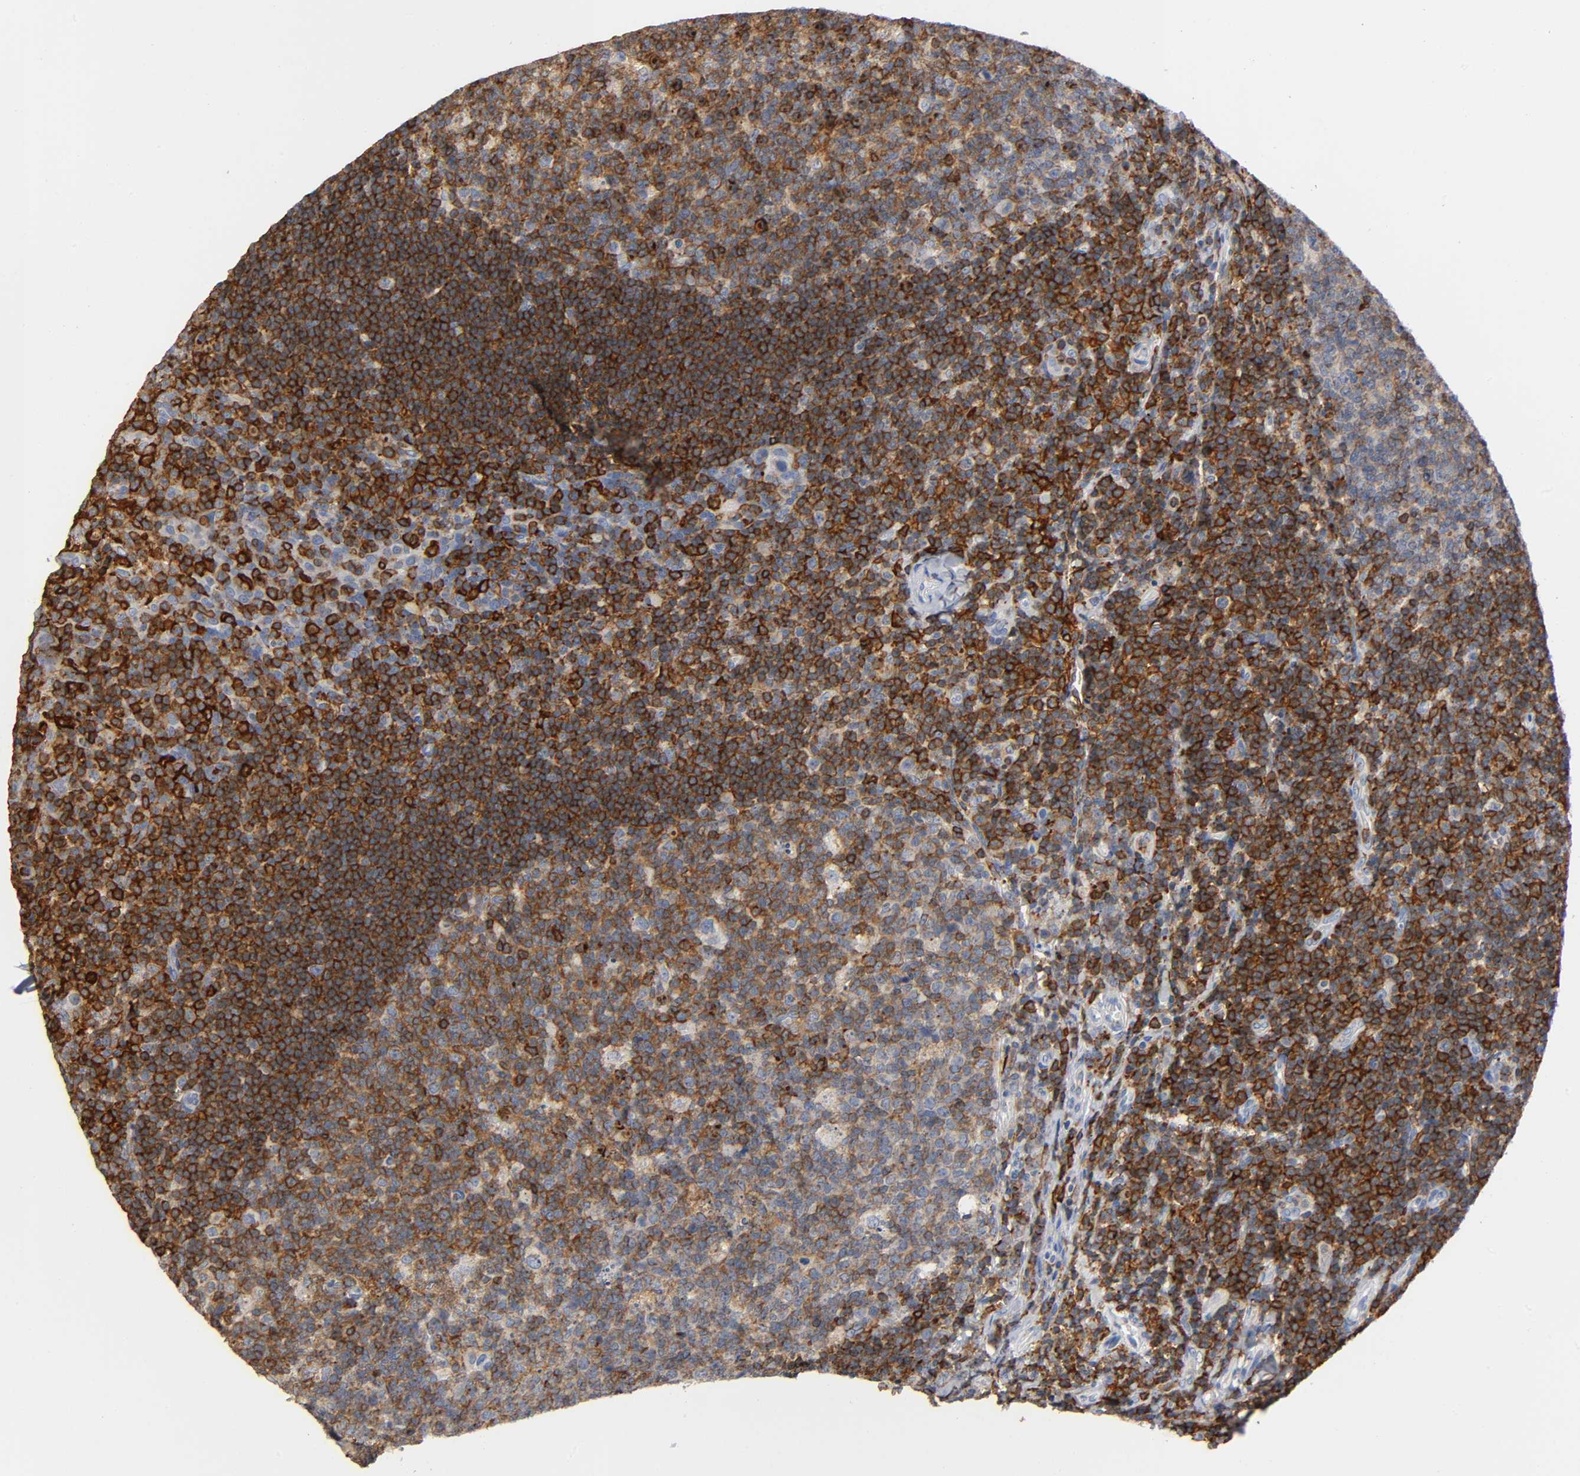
{"staining": {"intensity": "moderate", "quantity": ">75%", "location": "cytoplasmic/membranous"}, "tissue": "tonsil", "cell_type": "Germinal center cells", "image_type": "normal", "snomed": [{"axis": "morphology", "description": "Normal tissue, NOS"}, {"axis": "topography", "description": "Tonsil"}], "caption": "Immunohistochemistry photomicrograph of benign tonsil: tonsil stained using IHC shows medium levels of moderate protein expression localized specifically in the cytoplasmic/membranous of germinal center cells, appearing as a cytoplasmic/membranous brown color.", "gene": "CAPN10", "patient": {"sex": "male", "age": 17}}